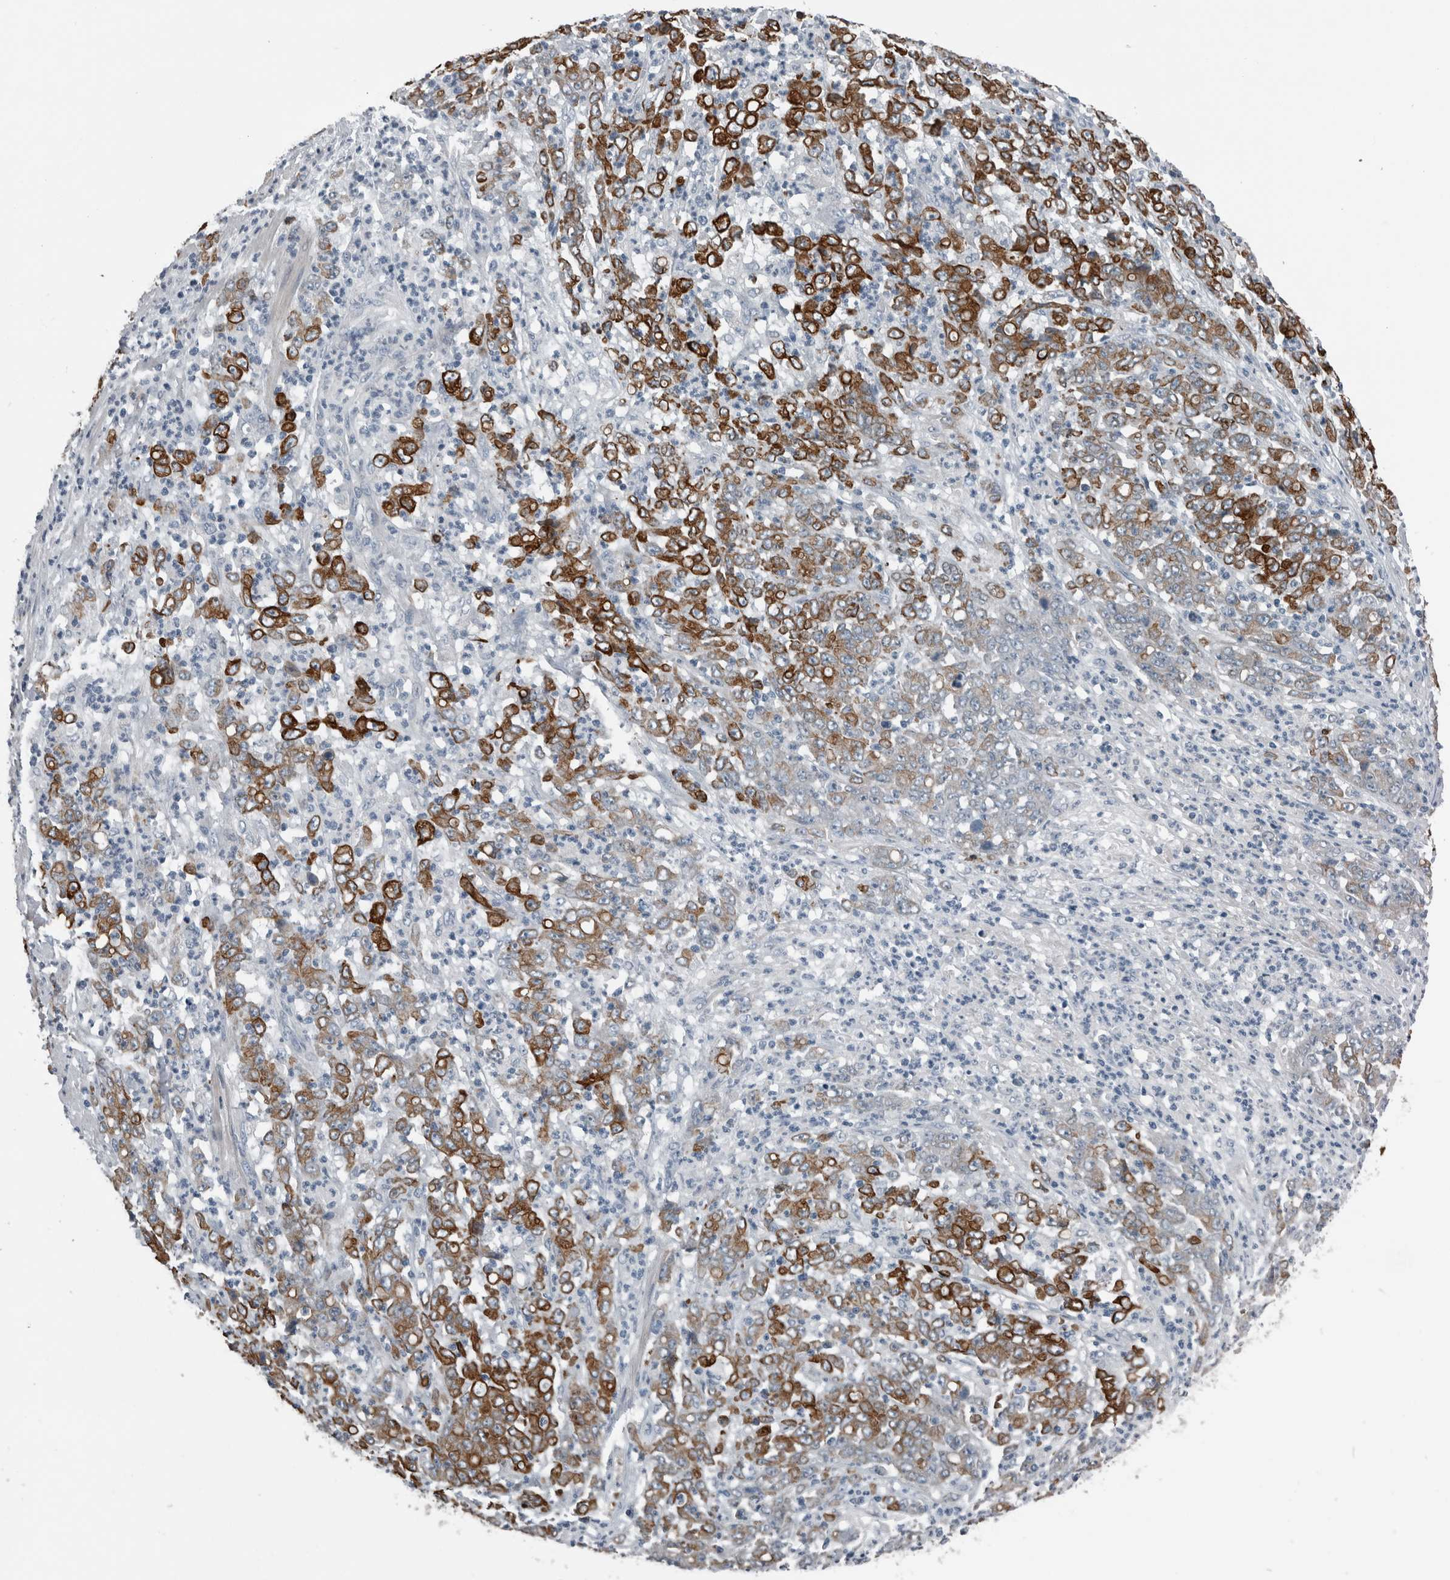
{"staining": {"intensity": "strong", "quantity": ">75%", "location": "cytoplasmic/membranous"}, "tissue": "stomach cancer", "cell_type": "Tumor cells", "image_type": "cancer", "snomed": [{"axis": "morphology", "description": "Adenocarcinoma, NOS"}, {"axis": "topography", "description": "Stomach, lower"}], "caption": "Immunohistochemistry micrograph of adenocarcinoma (stomach) stained for a protein (brown), which exhibits high levels of strong cytoplasmic/membranous expression in approximately >75% of tumor cells.", "gene": "KRT20", "patient": {"sex": "female", "age": 71}}